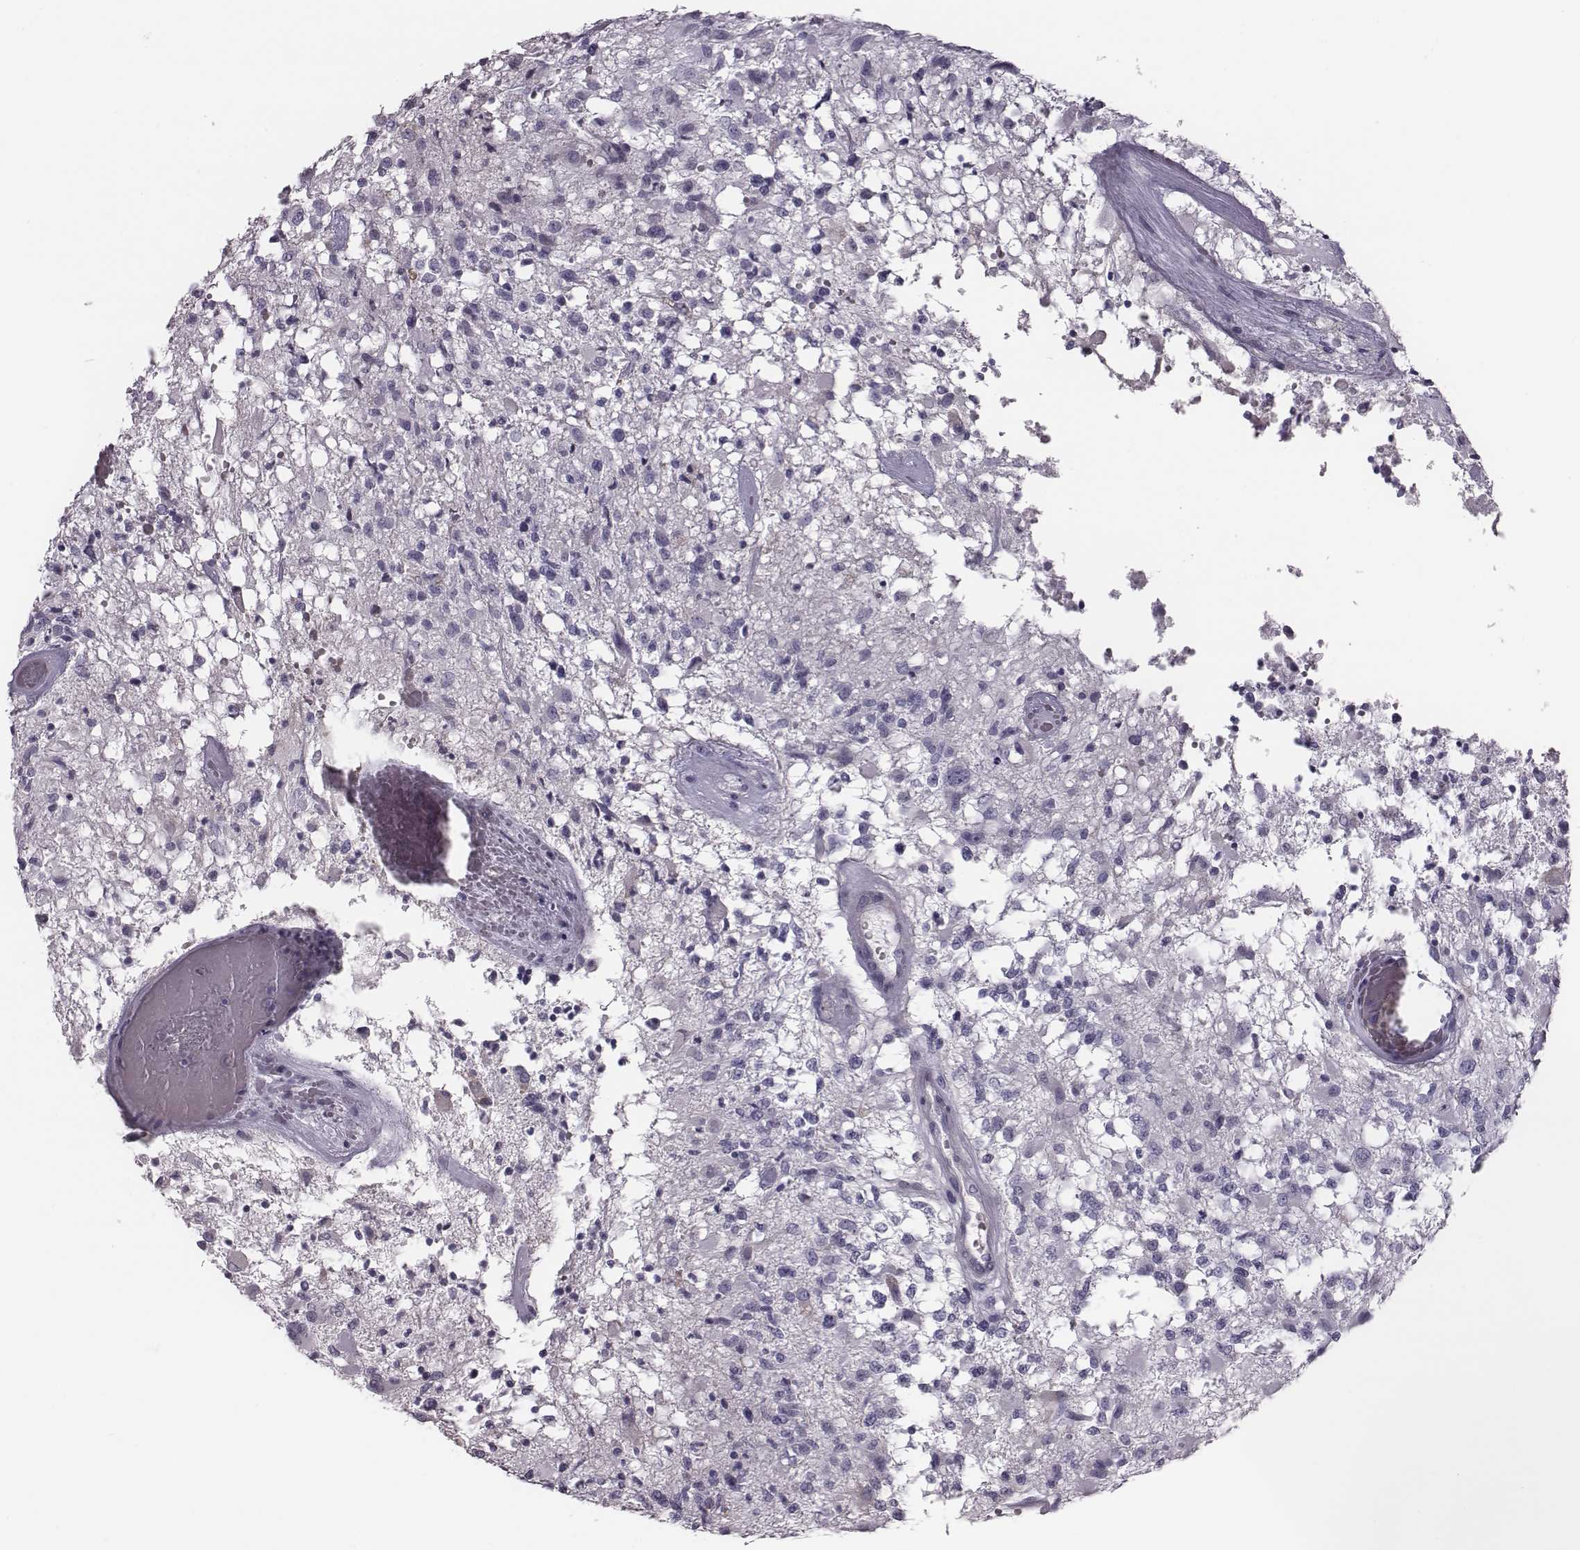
{"staining": {"intensity": "negative", "quantity": "none", "location": "none"}, "tissue": "glioma", "cell_type": "Tumor cells", "image_type": "cancer", "snomed": [{"axis": "morphology", "description": "Glioma, malignant, High grade"}, {"axis": "topography", "description": "Brain"}], "caption": "Immunohistochemistry image of neoplastic tissue: human glioma stained with DAB (3,3'-diaminobenzidine) reveals no significant protein expression in tumor cells.", "gene": "CRISP1", "patient": {"sex": "female", "age": 63}}